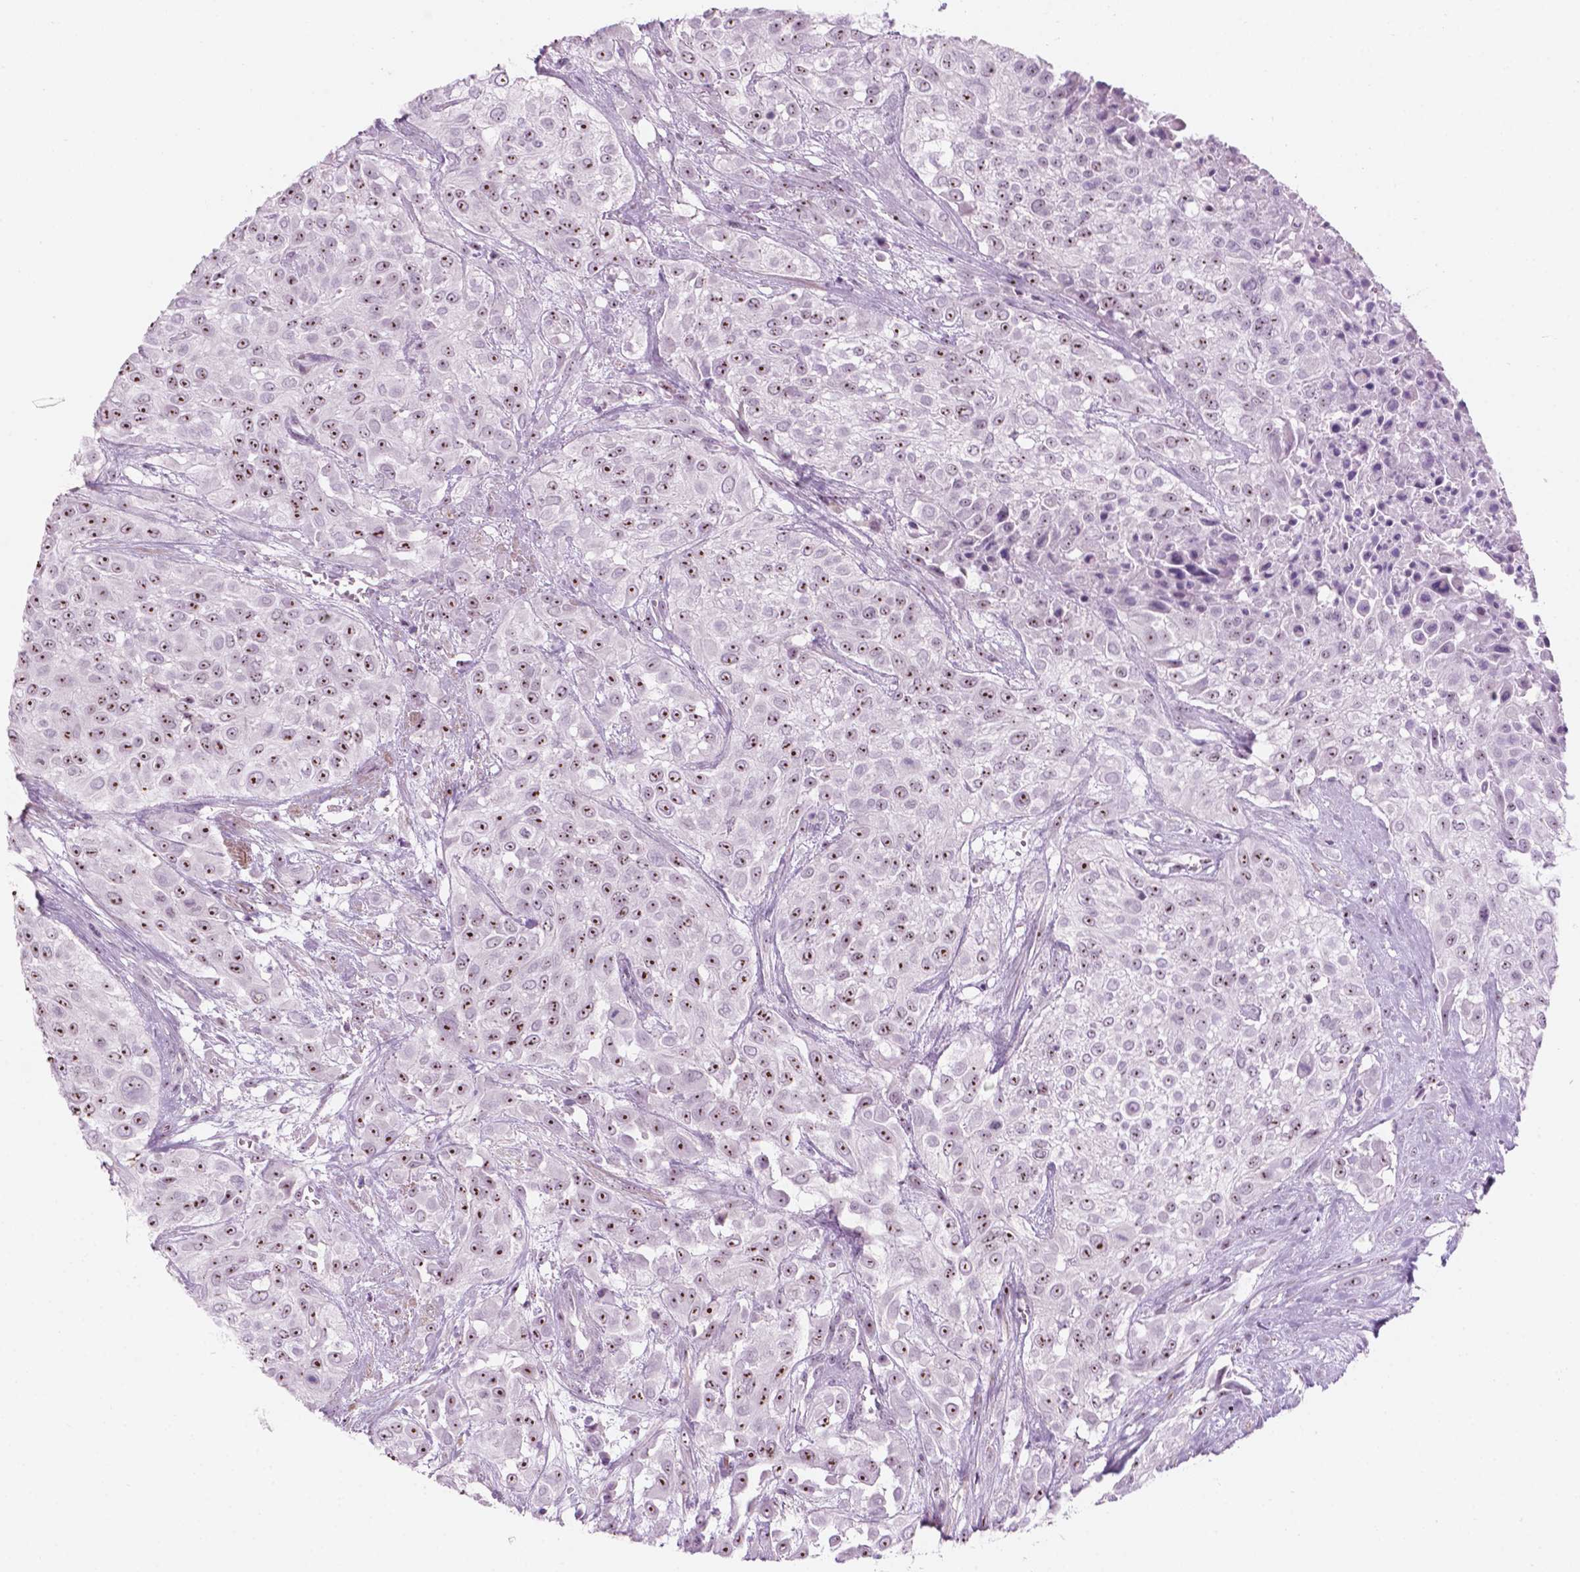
{"staining": {"intensity": "strong", "quantity": "25%-75%", "location": "nuclear"}, "tissue": "urothelial cancer", "cell_type": "Tumor cells", "image_type": "cancer", "snomed": [{"axis": "morphology", "description": "Urothelial carcinoma, High grade"}, {"axis": "topography", "description": "Urinary bladder"}], "caption": "A photomicrograph showing strong nuclear positivity in about 25%-75% of tumor cells in high-grade urothelial carcinoma, as visualized by brown immunohistochemical staining.", "gene": "ZNF853", "patient": {"sex": "male", "age": 57}}